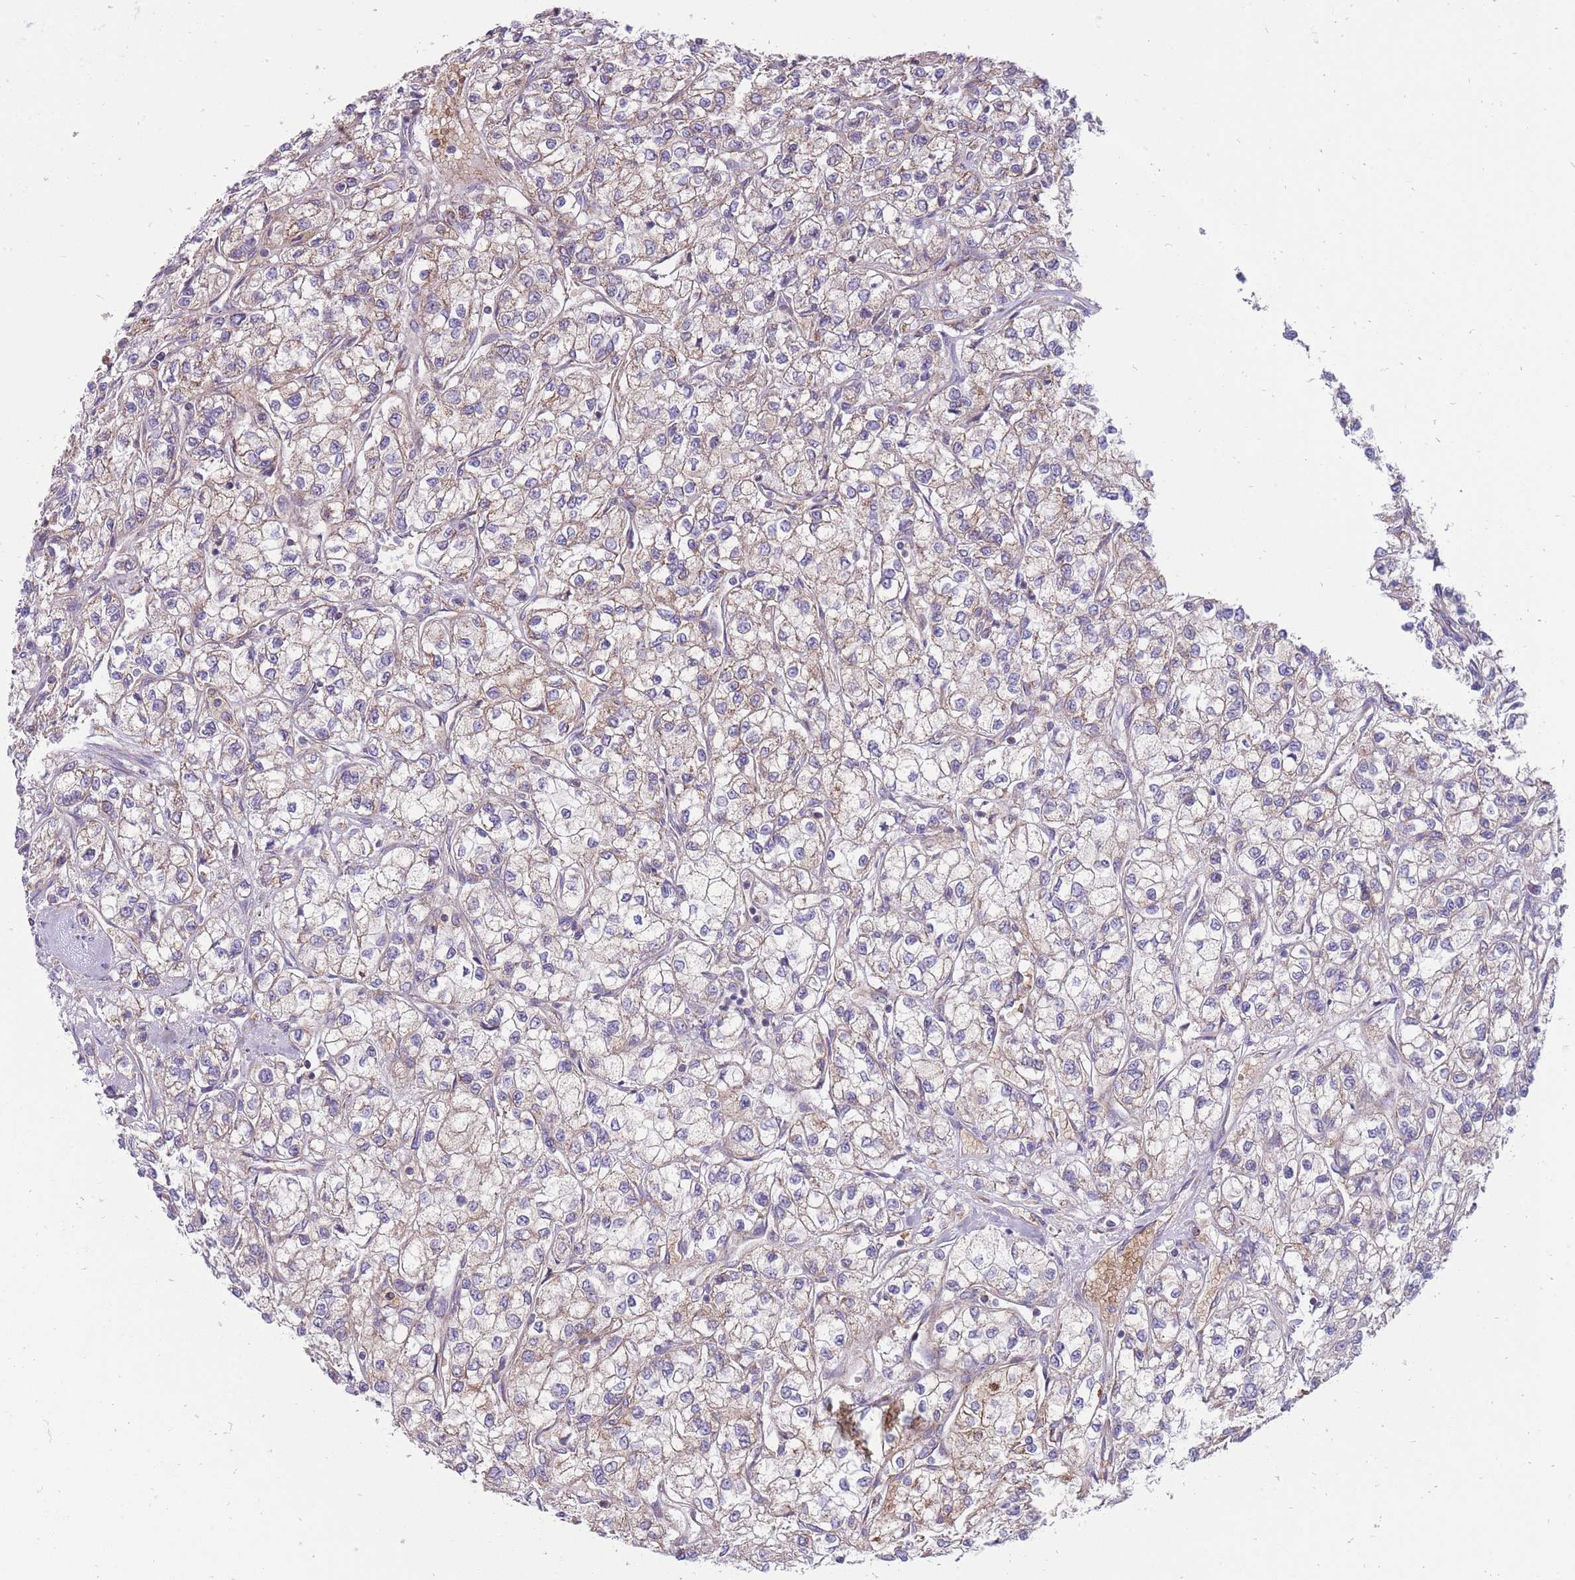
{"staining": {"intensity": "weak", "quantity": "<25%", "location": "cytoplasmic/membranous"}, "tissue": "renal cancer", "cell_type": "Tumor cells", "image_type": "cancer", "snomed": [{"axis": "morphology", "description": "Adenocarcinoma, NOS"}, {"axis": "topography", "description": "Kidney"}], "caption": "Tumor cells show no significant positivity in renal adenocarcinoma.", "gene": "ANKRD10", "patient": {"sex": "male", "age": 80}}